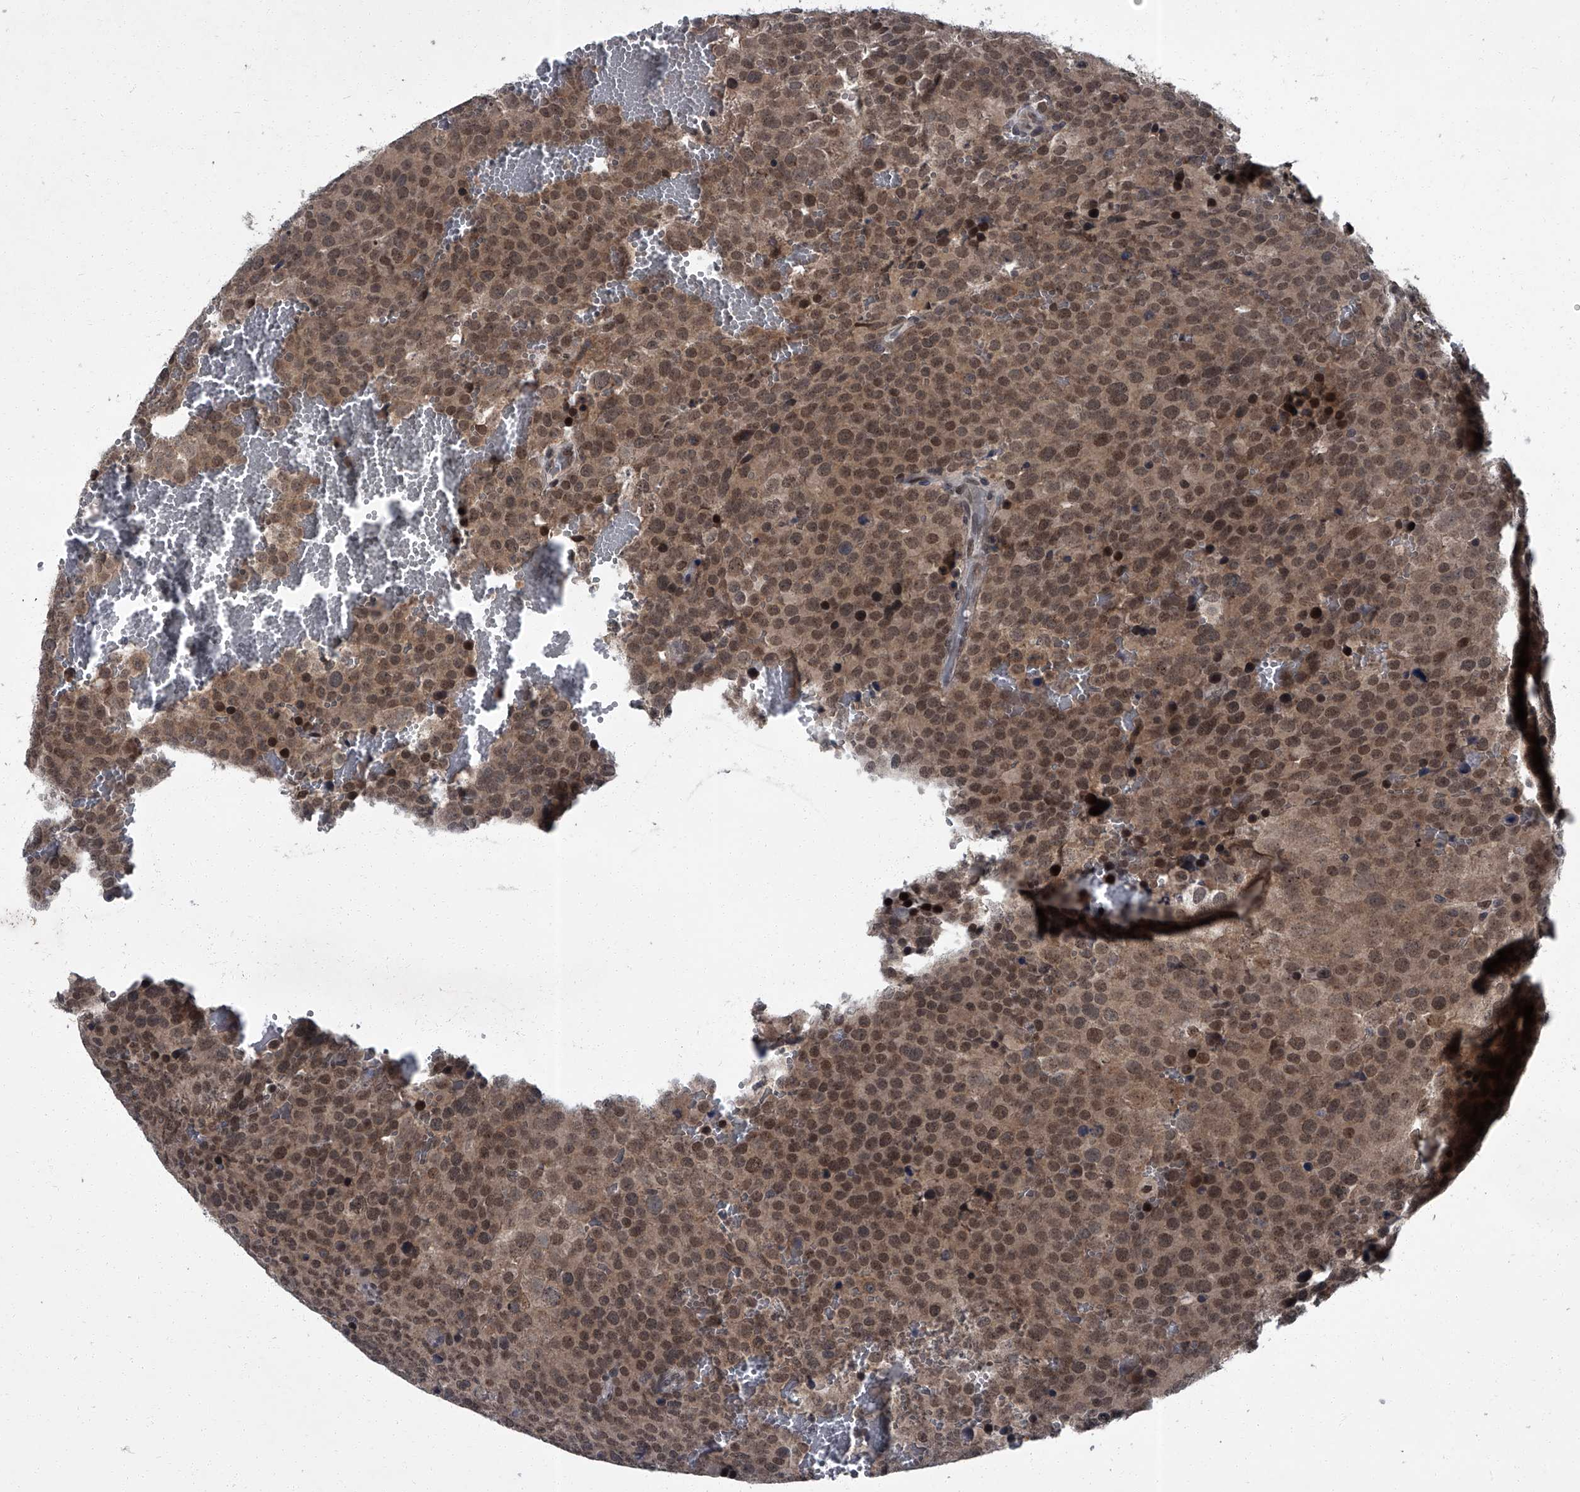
{"staining": {"intensity": "moderate", "quantity": ">75%", "location": "nuclear"}, "tissue": "testis cancer", "cell_type": "Tumor cells", "image_type": "cancer", "snomed": [{"axis": "morphology", "description": "Seminoma, NOS"}, {"axis": "topography", "description": "Testis"}], "caption": "Tumor cells show medium levels of moderate nuclear staining in approximately >75% of cells in testis seminoma.", "gene": "ZNF518B", "patient": {"sex": "male", "age": 71}}